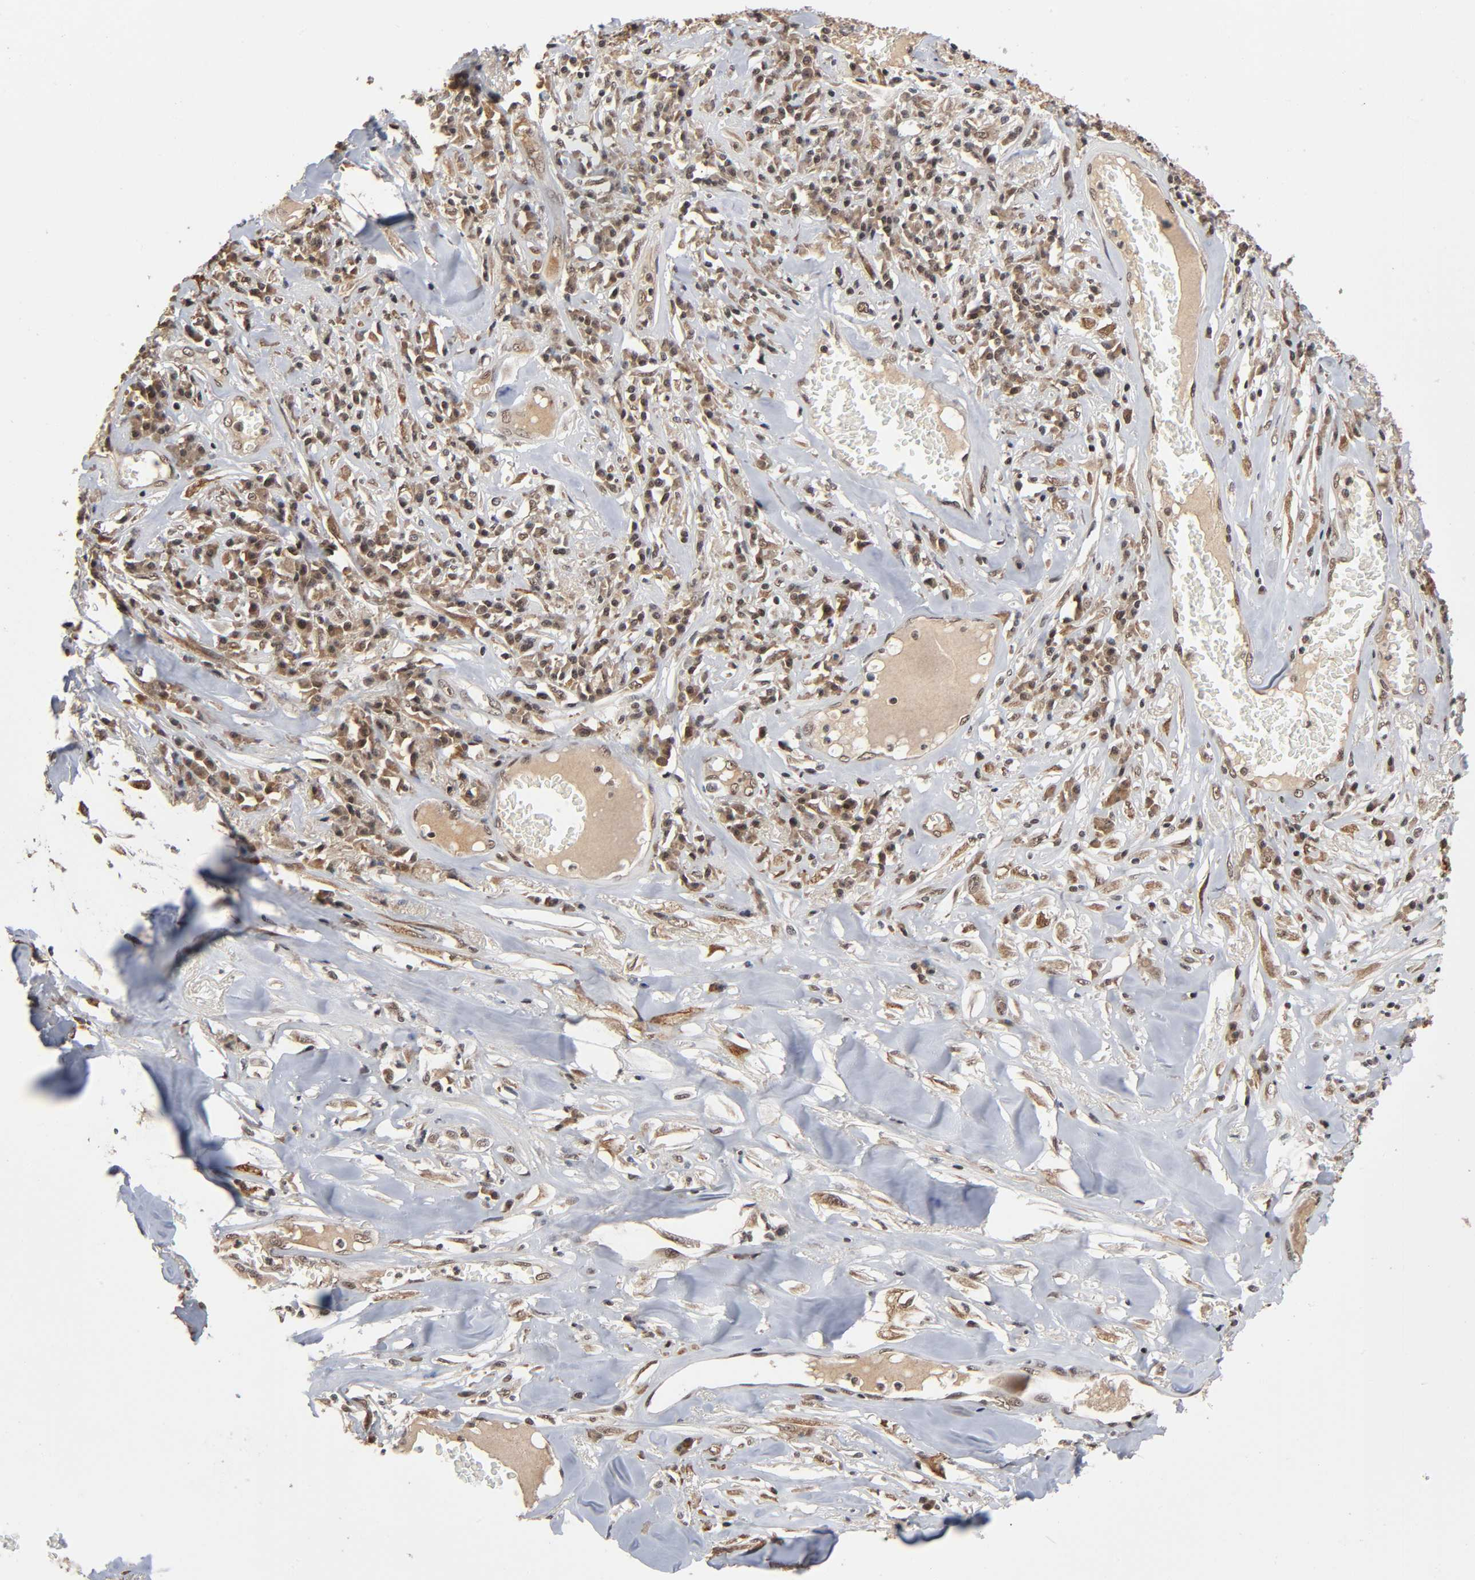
{"staining": {"intensity": "moderate", "quantity": ">75%", "location": "cytoplasmic/membranous,nuclear"}, "tissue": "skin cancer", "cell_type": "Tumor cells", "image_type": "cancer", "snomed": [{"axis": "morphology", "description": "Squamous cell carcinoma, NOS"}, {"axis": "topography", "description": "Skin"}], "caption": "Tumor cells reveal medium levels of moderate cytoplasmic/membranous and nuclear staining in approximately >75% of cells in human squamous cell carcinoma (skin). (DAB IHC, brown staining for protein, blue staining for nuclei).", "gene": "ZNF384", "patient": {"sex": "male", "age": 65}}